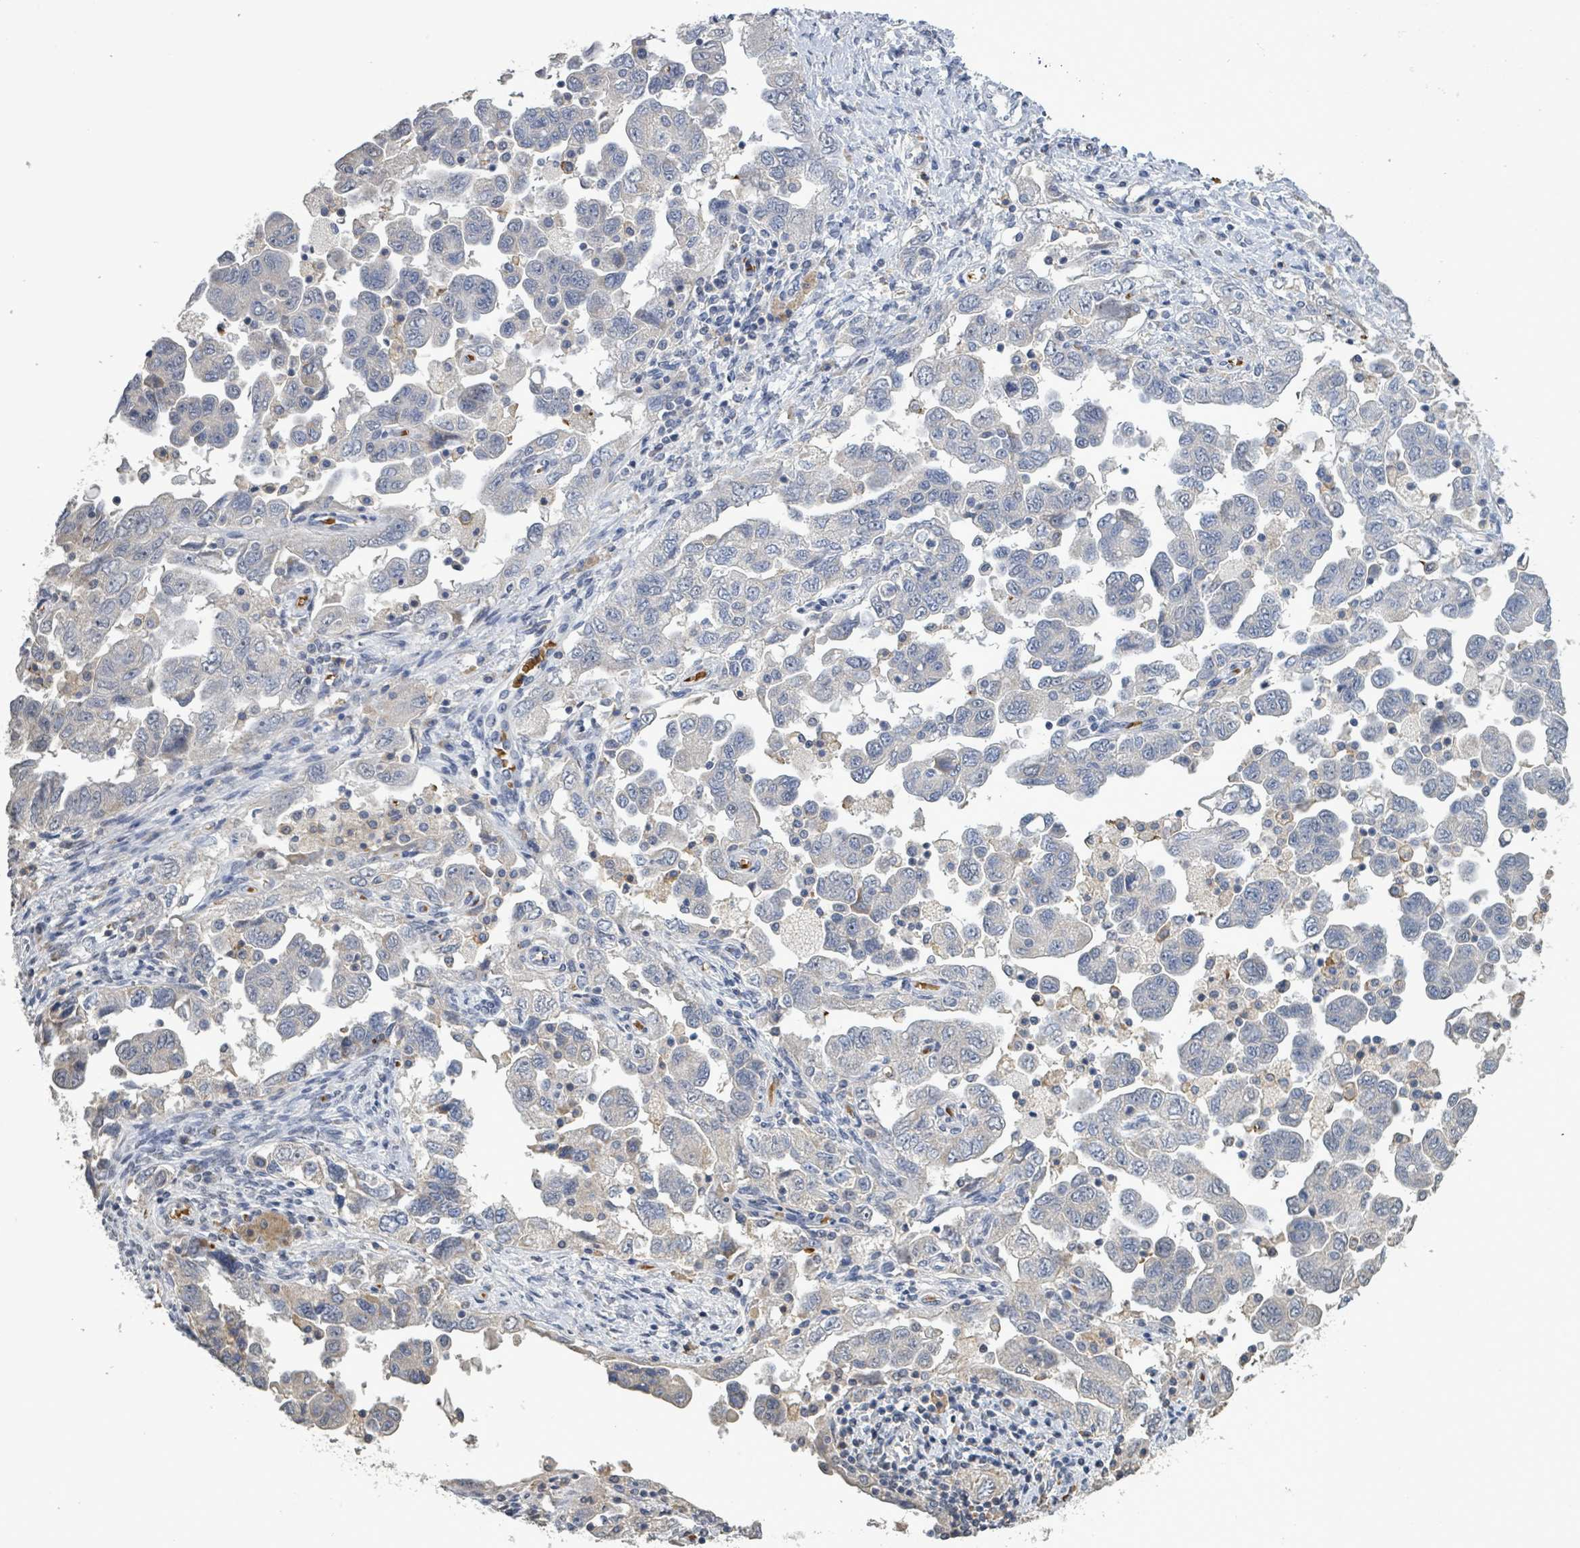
{"staining": {"intensity": "negative", "quantity": "none", "location": "none"}, "tissue": "ovarian cancer", "cell_type": "Tumor cells", "image_type": "cancer", "snomed": [{"axis": "morphology", "description": "Carcinoma, NOS"}, {"axis": "morphology", "description": "Cystadenocarcinoma, serous, NOS"}, {"axis": "topography", "description": "Ovary"}], "caption": "There is no significant staining in tumor cells of ovarian cancer.", "gene": "SEBOX", "patient": {"sex": "female", "age": 69}}